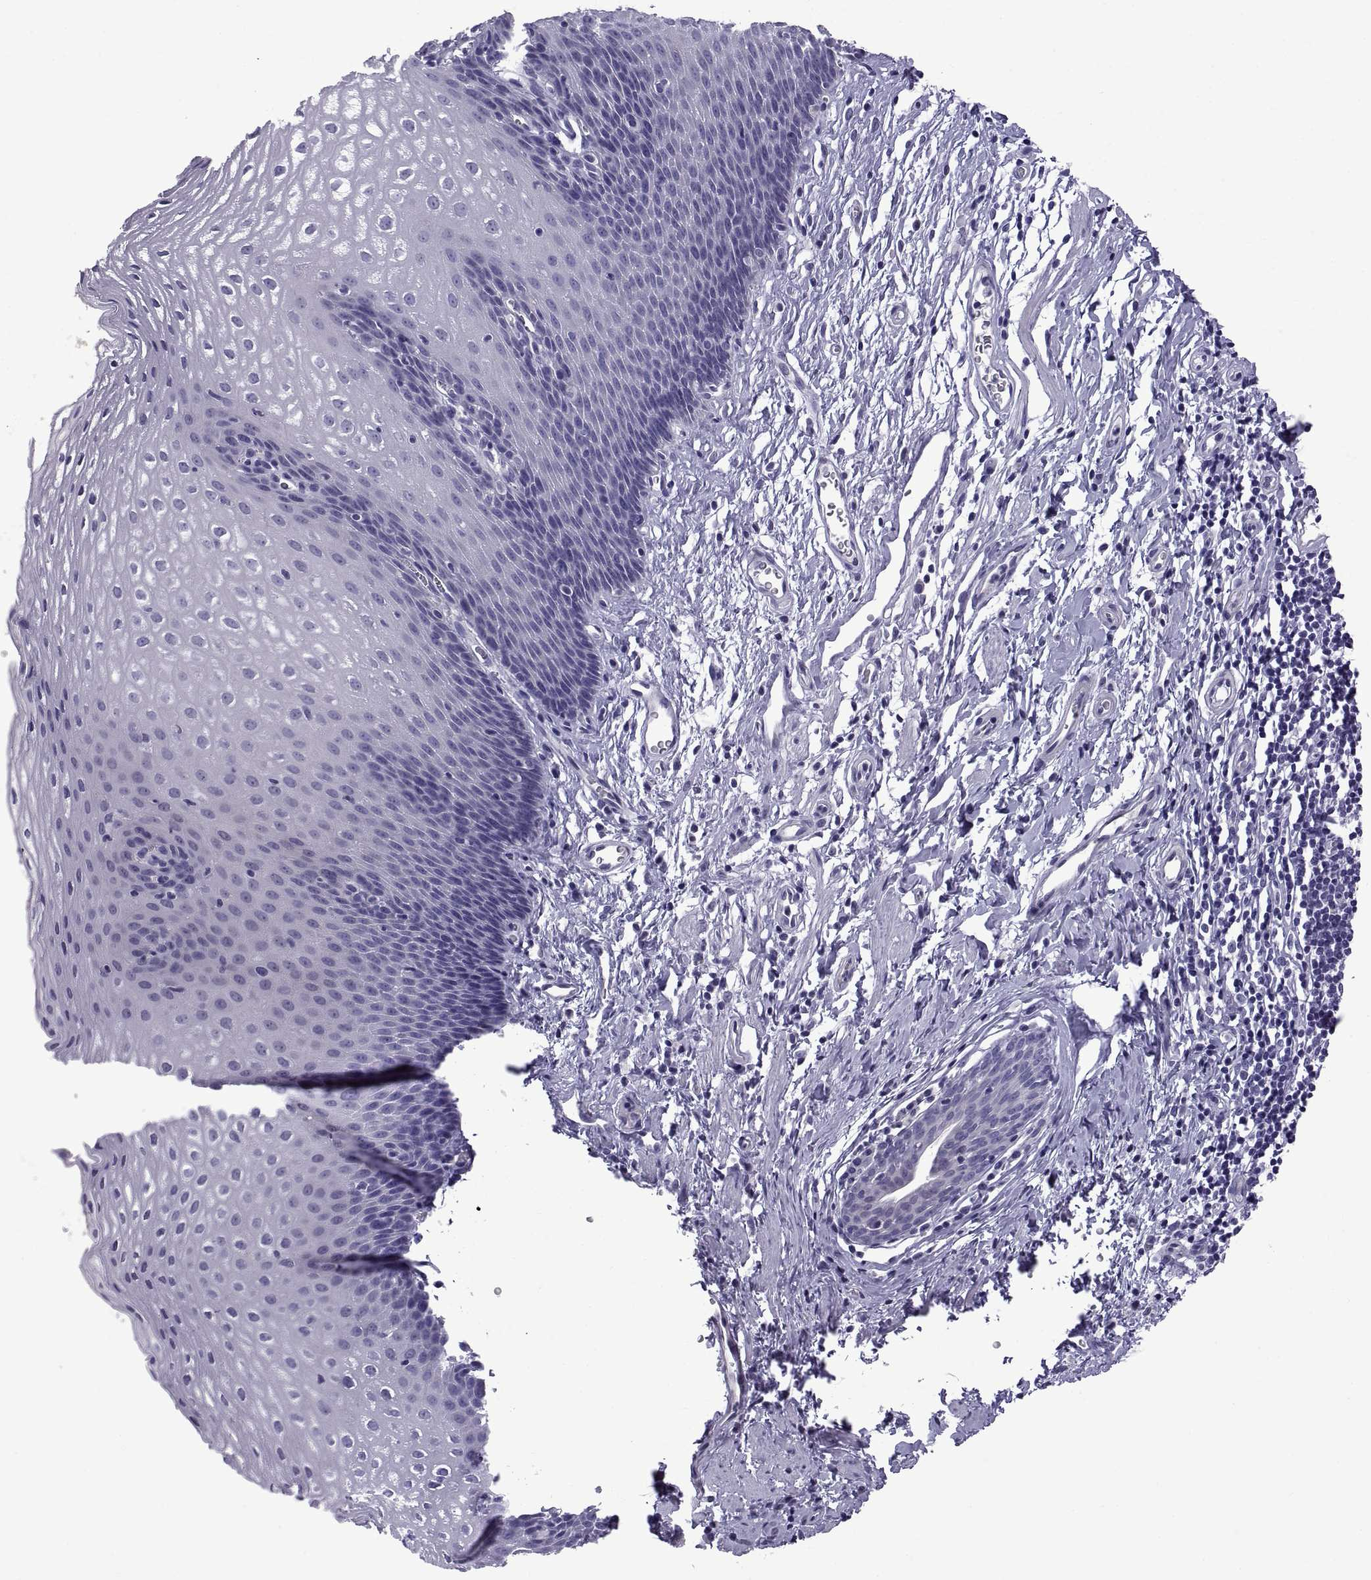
{"staining": {"intensity": "negative", "quantity": "none", "location": "none"}, "tissue": "esophagus", "cell_type": "Squamous epithelial cells", "image_type": "normal", "snomed": [{"axis": "morphology", "description": "Normal tissue, NOS"}, {"axis": "topography", "description": "Esophagus"}], "caption": "There is no significant expression in squamous epithelial cells of esophagus. The staining is performed using DAB (3,3'-diaminobenzidine) brown chromogen with nuclei counter-stained in using hematoxylin.", "gene": "SPDYE10", "patient": {"sex": "male", "age": 72}}